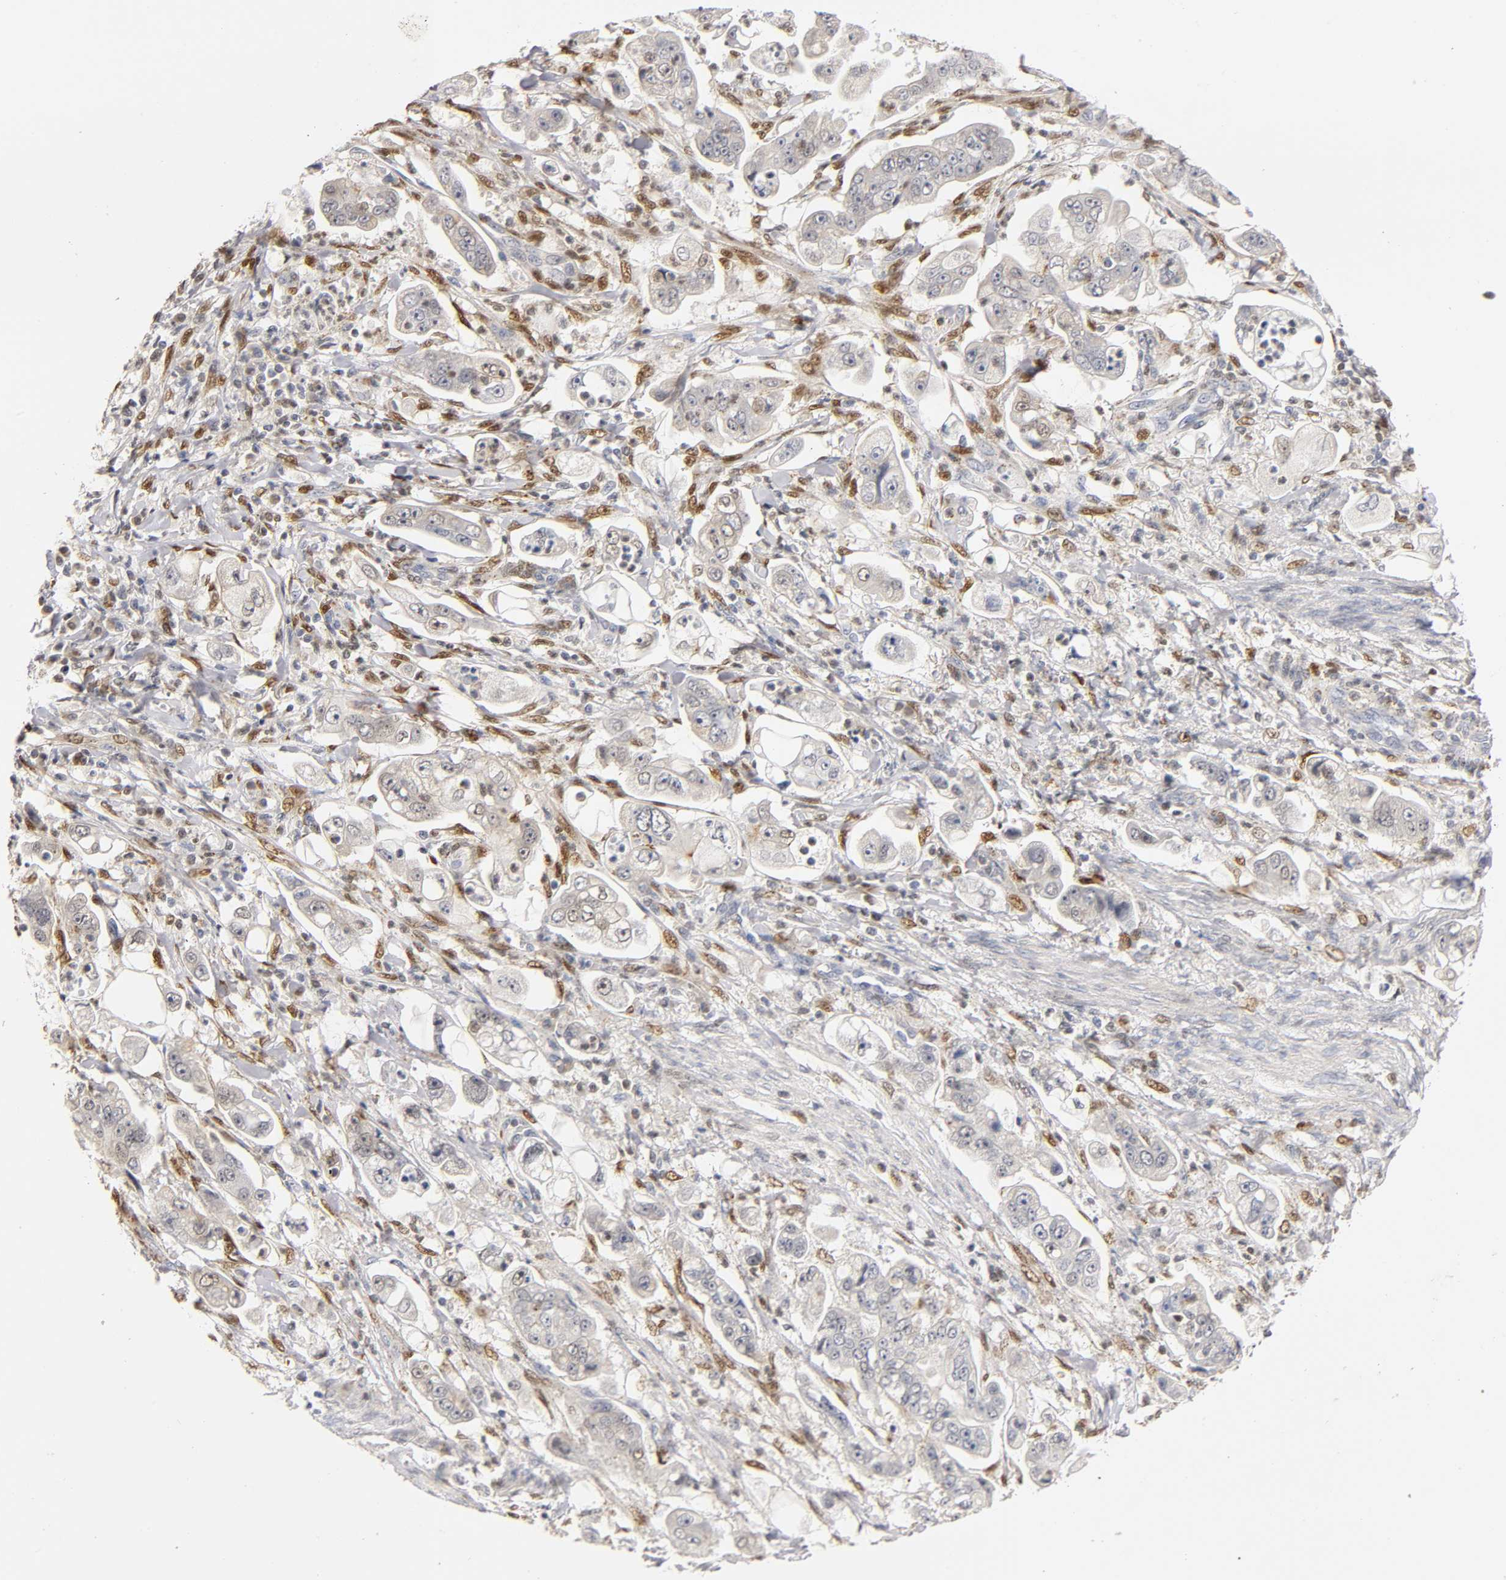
{"staining": {"intensity": "weak", "quantity": "25%-75%", "location": "cytoplasmic/membranous"}, "tissue": "stomach cancer", "cell_type": "Tumor cells", "image_type": "cancer", "snomed": [{"axis": "morphology", "description": "Adenocarcinoma, NOS"}, {"axis": "topography", "description": "Stomach"}], "caption": "Tumor cells demonstrate weak cytoplasmic/membranous expression in about 25%-75% of cells in stomach adenocarcinoma. Nuclei are stained in blue.", "gene": "RUNX1", "patient": {"sex": "male", "age": 62}}